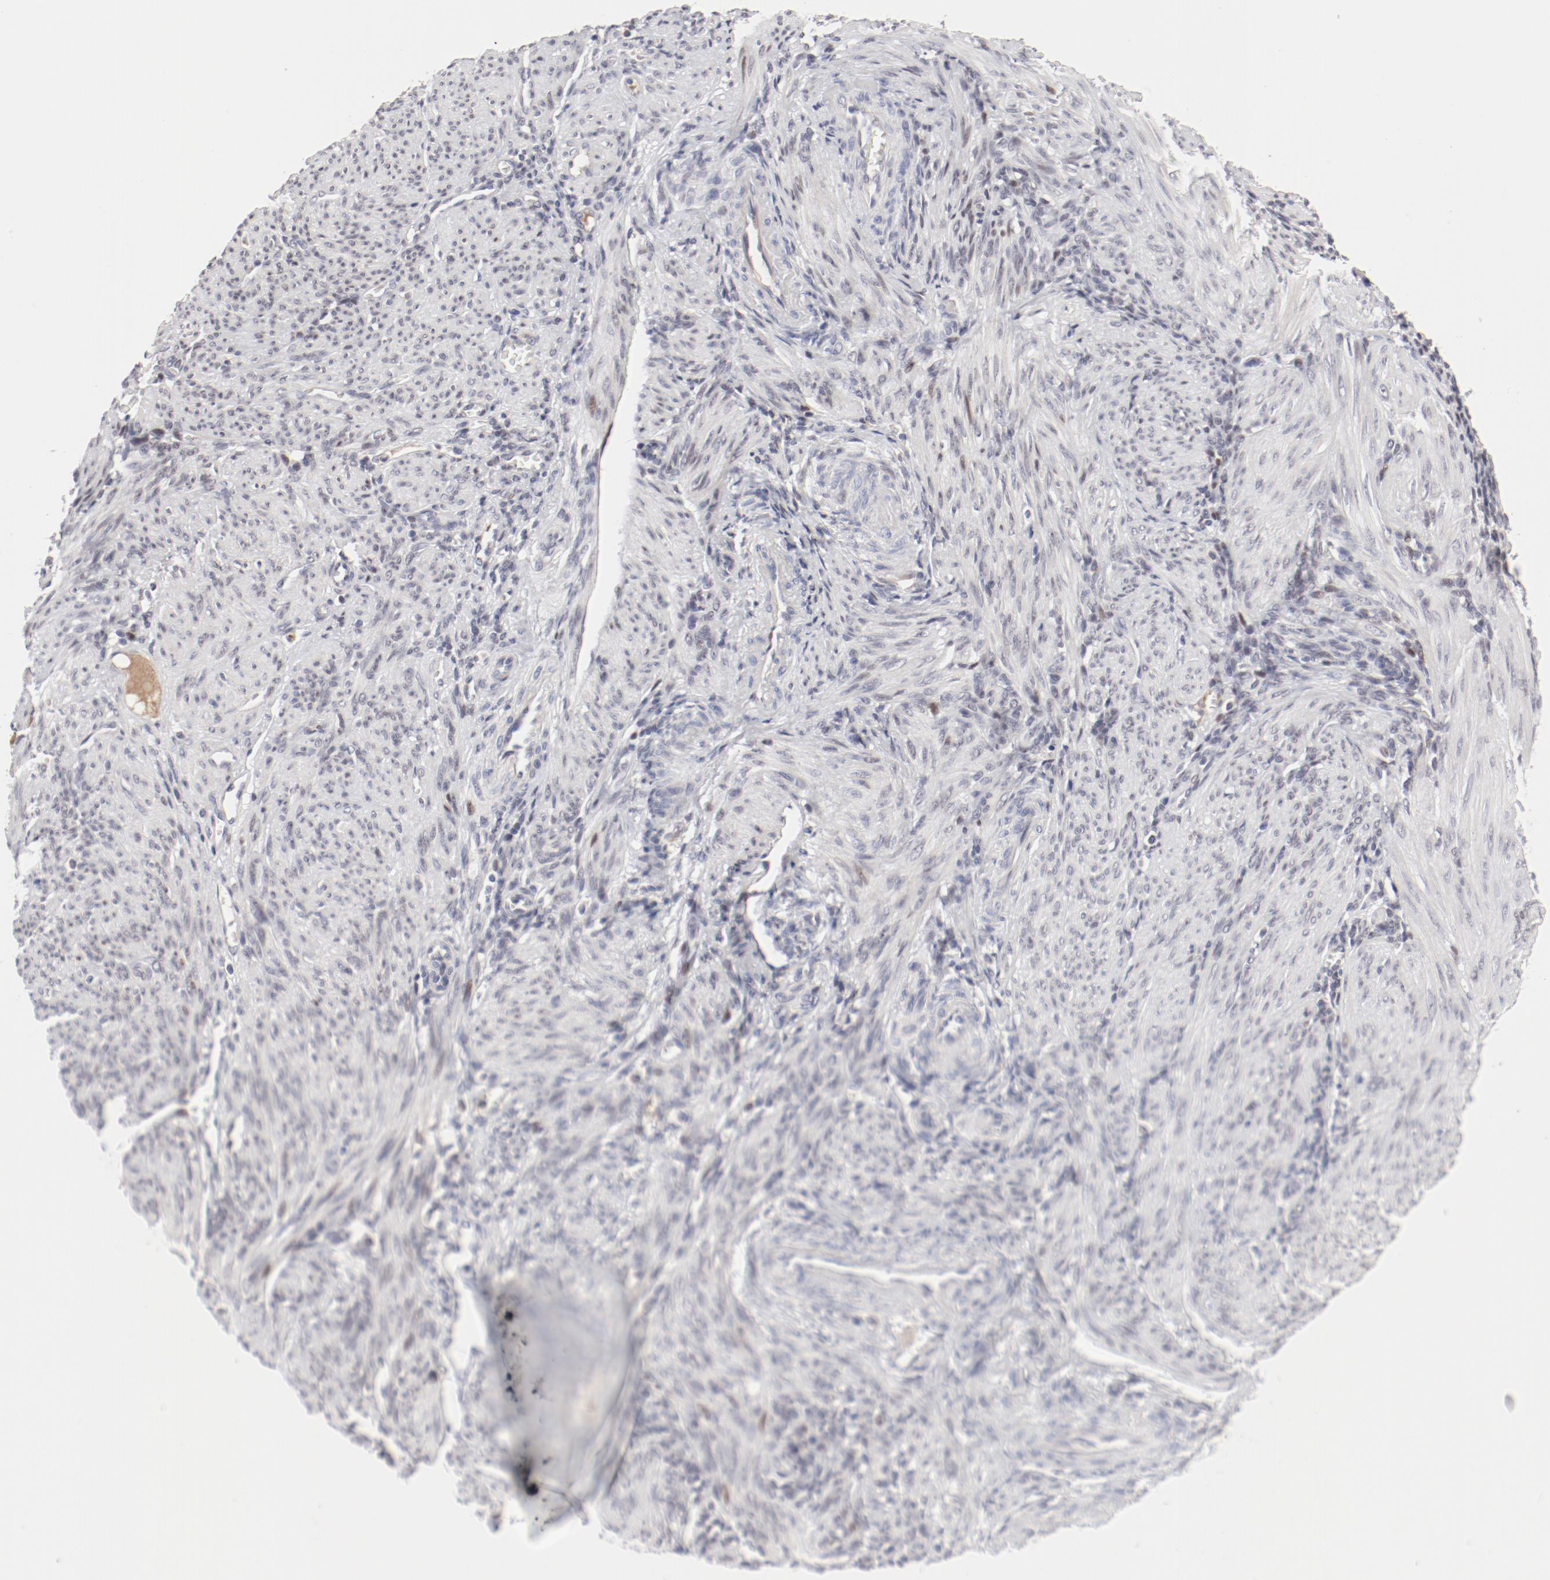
{"staining": {"intensity": "weak", "quantity": "<25%", "location": "nuclear"}, "tissue": "endometrium", "cell_type": "Cells in endometrial stroma", "image_type": "normal", "snomed": [{"axis": "morphology", "description": "Normal tissue, NOS"}, {"axis": "topography", "description": "Endometrium"}], "caption": "This photomicrograph is of normal endometrium stained with immunohistochemistry to label a protein in brown with the nuclei are counter-stained blue. There is no expression in cells in endometrial stroma. Brightfield microscopy of immunohistochemistry stained with DAB (3,3'-diaminobenzidine) (brown) and hematoxylin (blue), captured at high magnification.", "gene": "FSCB", "patient": {"sex": "female", "age": 72}}